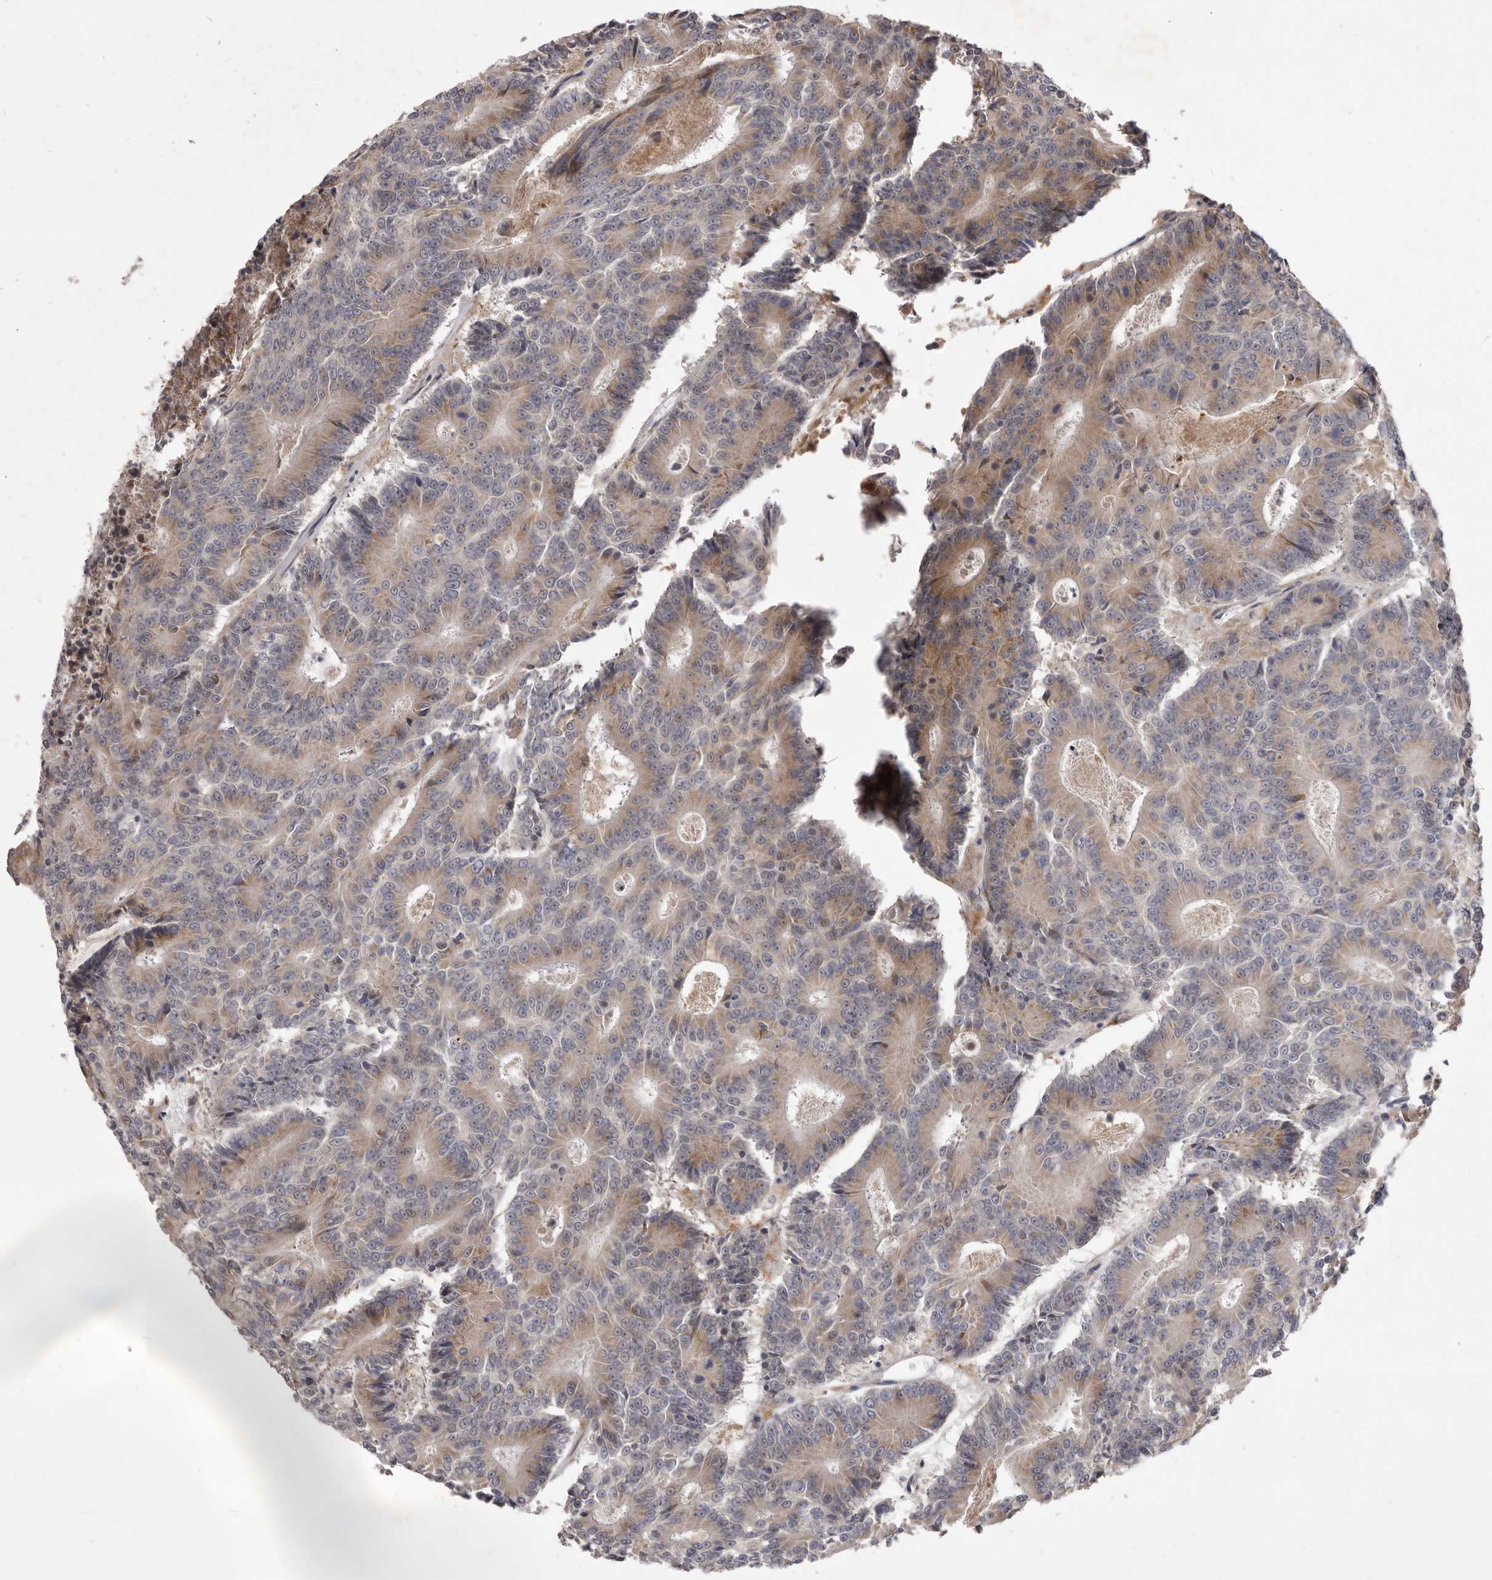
{"staining": {"intensity": "moderate", "quantity": ">75%", "location": "cytoplasmic/membranous"}, "tissue": "colorectal cancer", "cell_type": "Tumor cells", "image_type": "cancer", "snomed": [{"axis": "morphology", "description": "Adenocarcinoma, NOS"}, {"axis": "topography", "description": "Colon"}], "caption": "Immunohistochemical staining of human colorectal cancer (adenocarcinoma) shows medium levels of moderate cytoplasmic/membranous protein expression in about >75% of tumor cells. (DAB (3,3'-diaminobenzidine) = brown stain, brightfield microscopy at high magnification).", "gene": "TBC1D8B", "patient": {"sex": "male", "age": 83}}